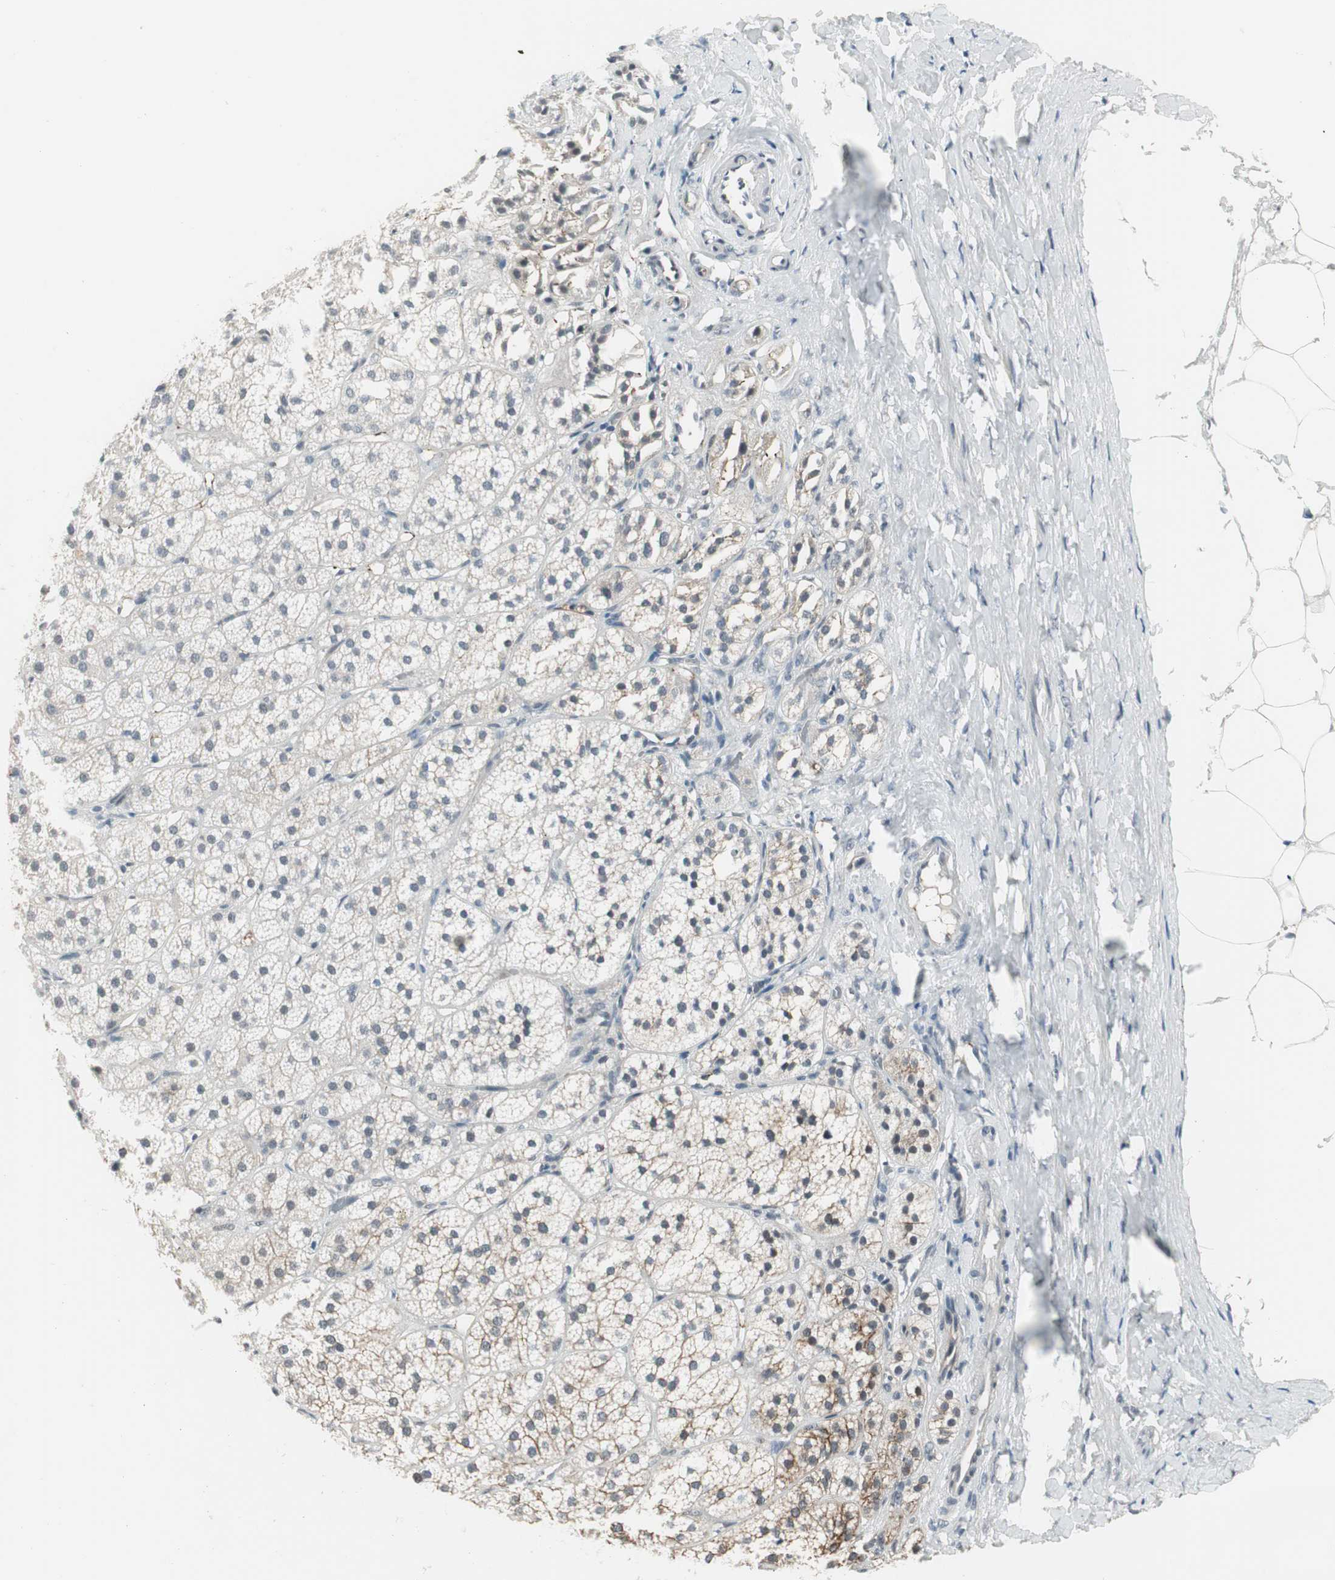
{"staining": {"intensity": "moderate", "quantity": ">75%", "location": "cytoplasmic/membranous,nuclear"}, "tissue": "adrenal gland", "cell_type": "Glandular cells", "image_type": "normal", "snomed": [{"axis": "morphology", "description": "Normal tissue, NOS"}, {"axis": "topography", "description": "Adrenal gland"}], "caption": "Immunohistochemistry staining of unremarkable adrenal gland, which demonstrates medium levels of moderate cytoplasmic/membranous,nuclear staining in about >75% of glandular cells indicating moderate cytoplasmic/membranous,nuclear protein positivity. The staining was performed using DAB (3,3'-diaminobenzidine) (brown) for protein detection and nuclei were counterstained in hematoxylin (blue).", "gene": "ZBTB17", "patient": {"sex": "female", "age": 71}}